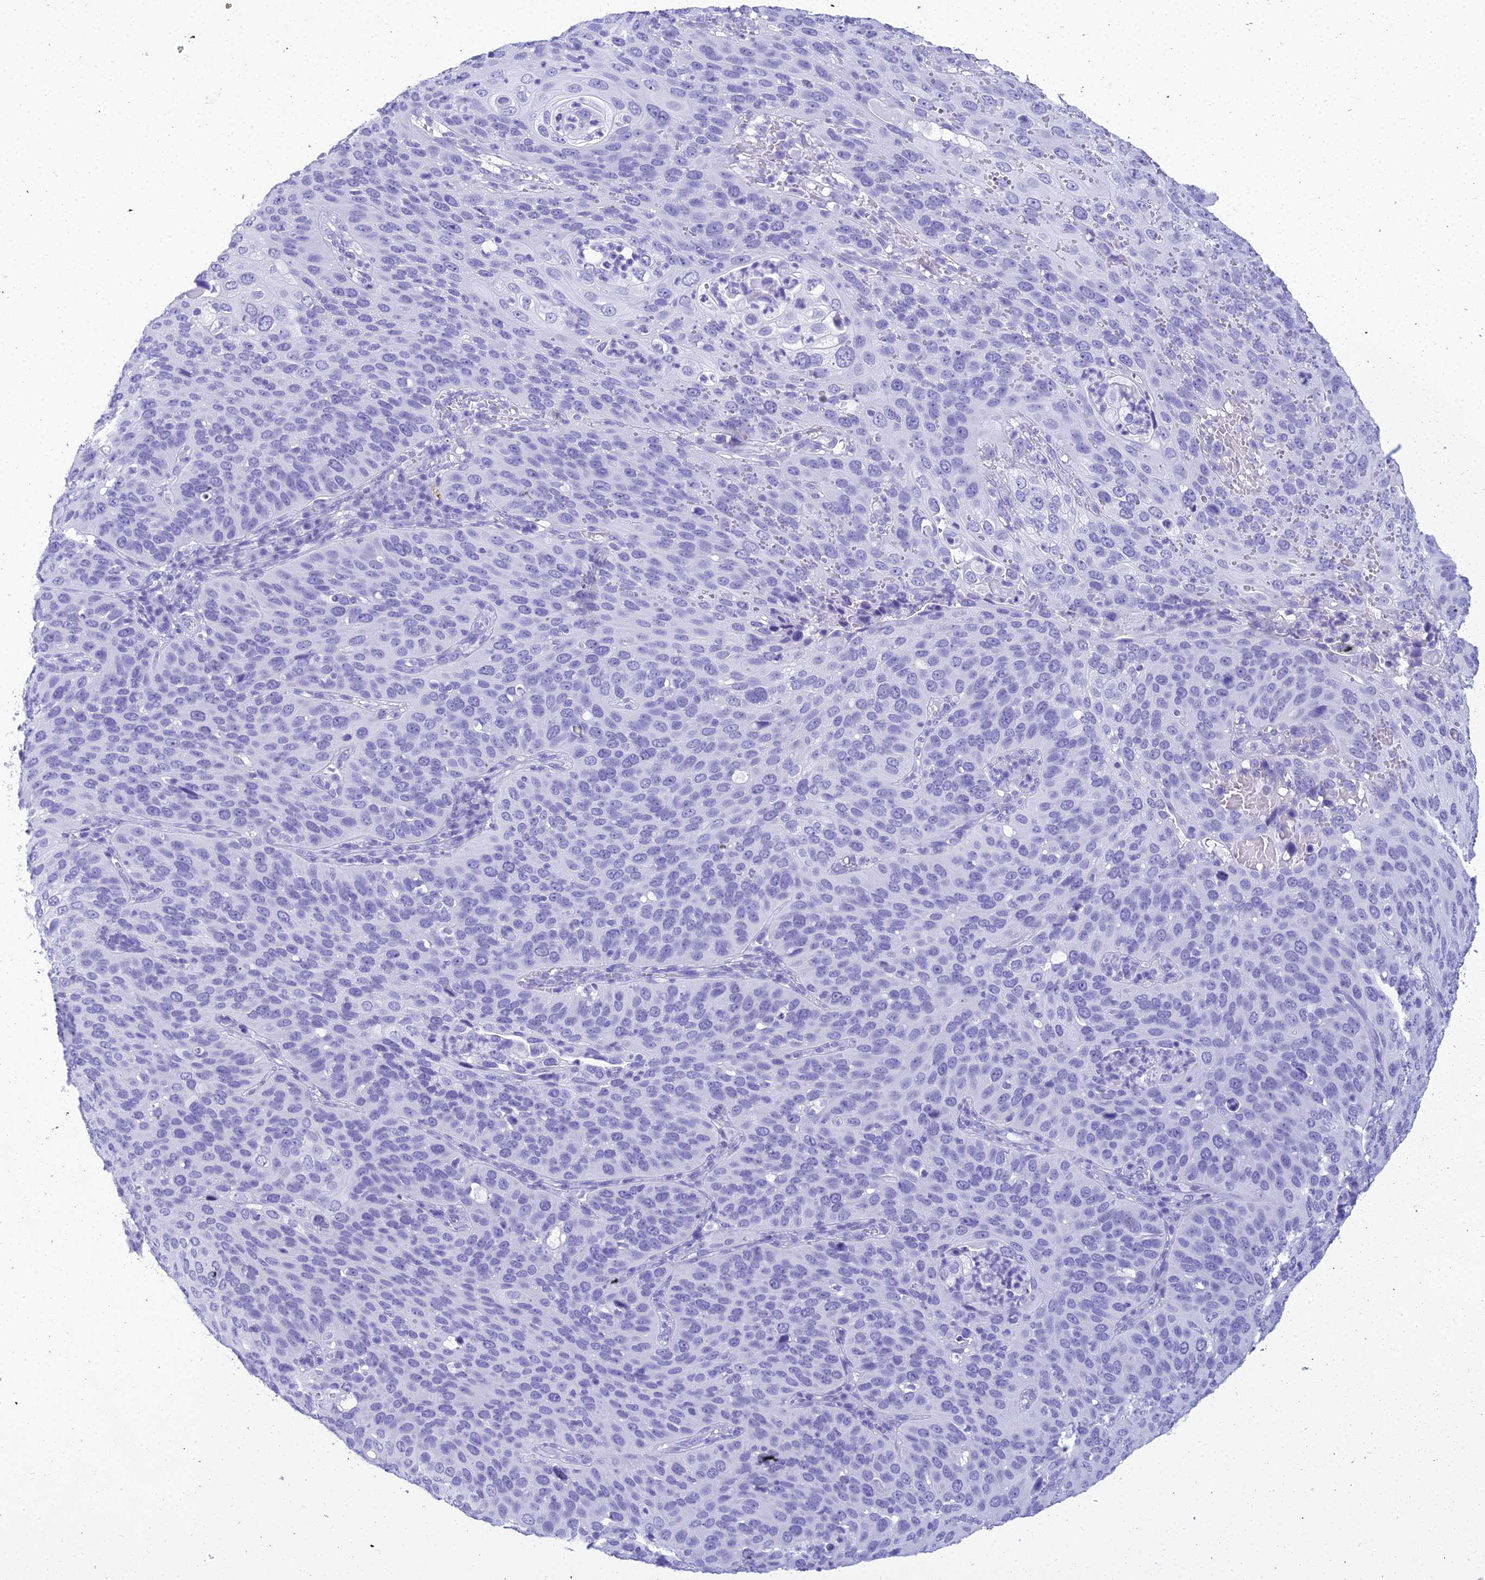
{"staining": {"intensity": "negative", "quantity": "none", "location": "none"}, "tissue": "cervical cancer", "cell_type": "Tumor cells", "image_type": "cancer", "snomed": [{"axis": "morphology", "description": "Squamous cell carcinoma, NOS"}, {"axis": "topography", "description": "Cervix"}], "caption": "Tumor cells show no significant protein expression in cervical squamous cell carcinoma.", "gene": "ZNF442", "patient": {"sex": "female", "age": 36}}